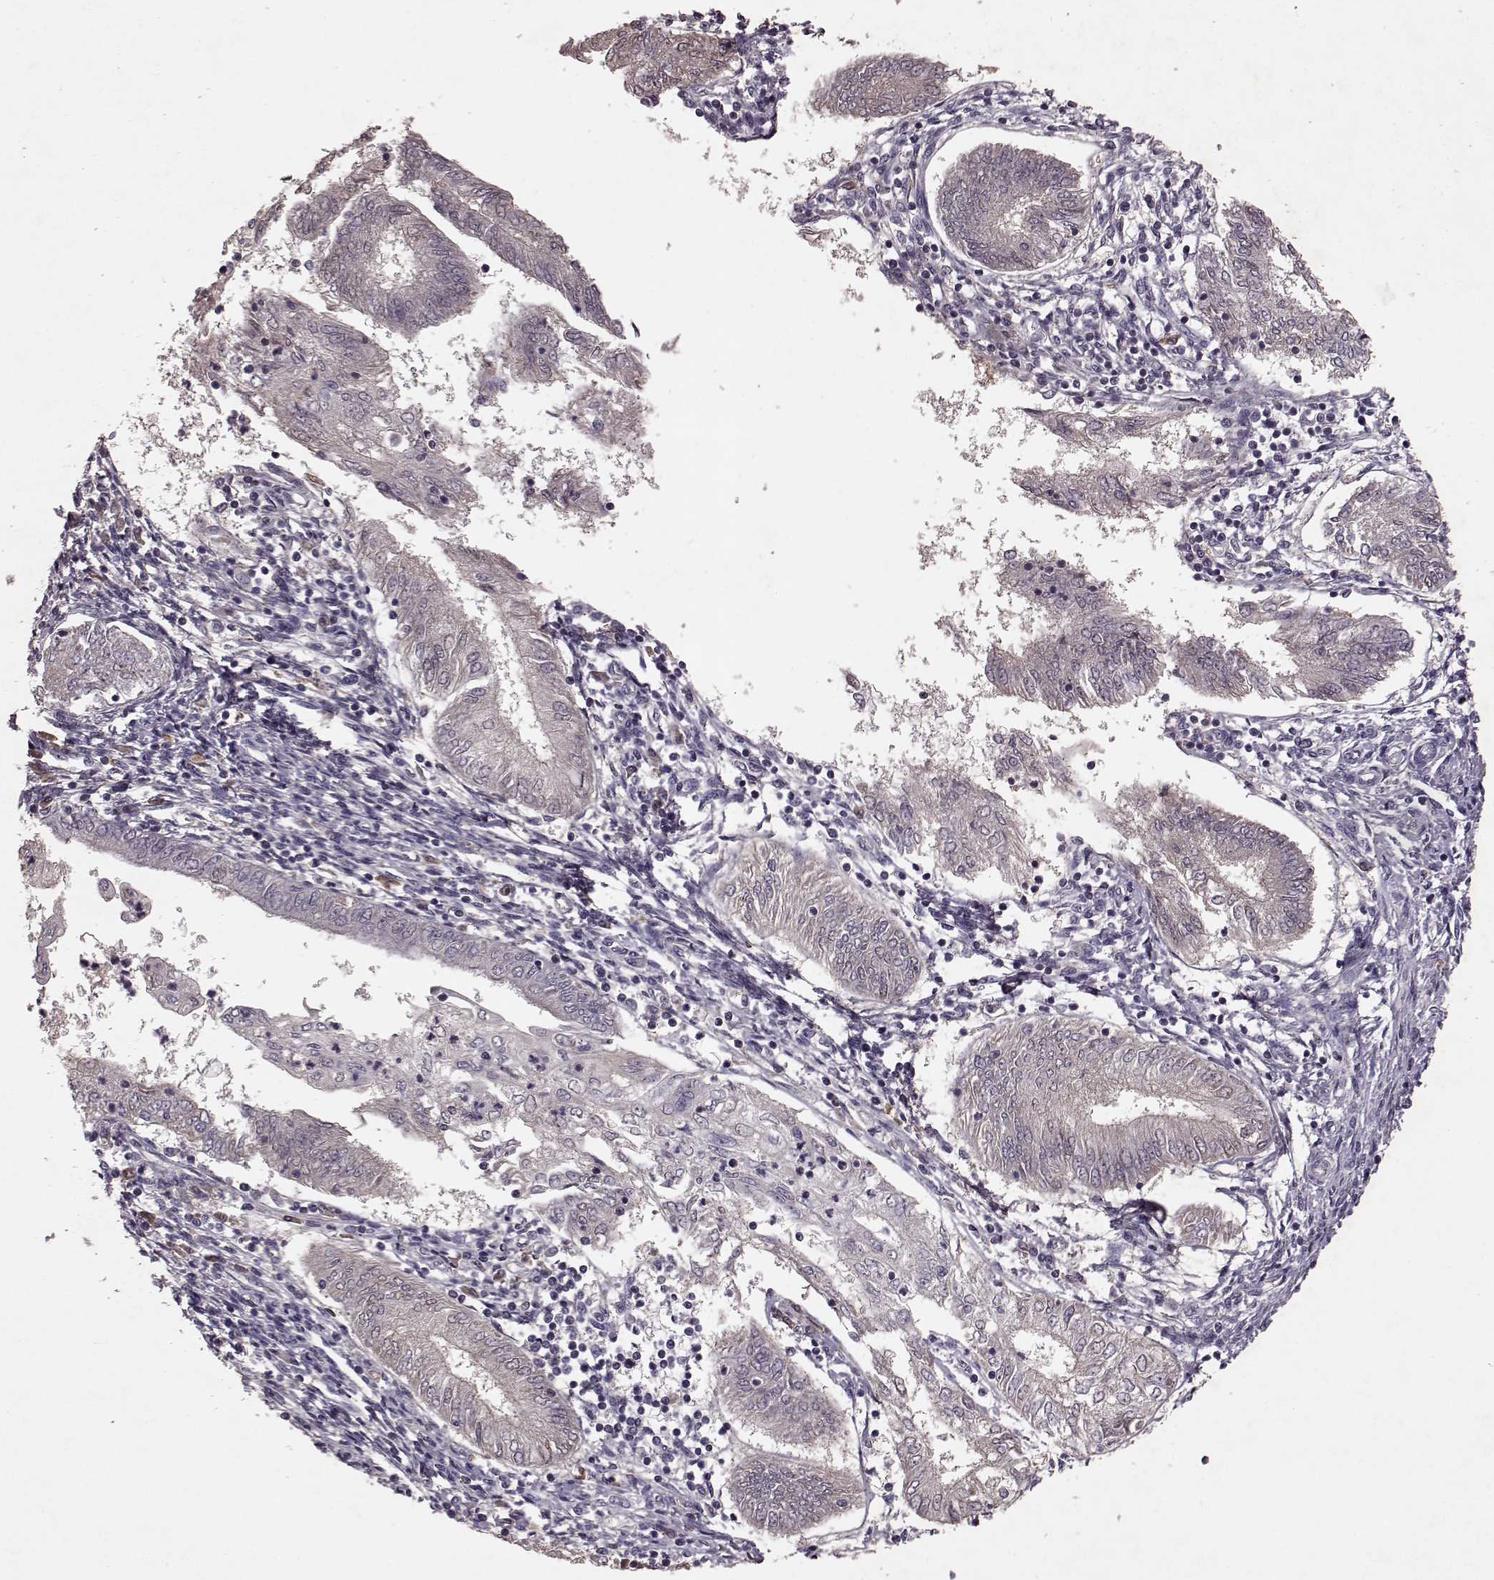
{"staining": {"intensity": "weak", "quantity": "<25%", "location": "cytoplasmic/membranous"}, "tissue": "endometrial cancer", "cell_type": "Tumor cells", "image_type": "cancer", "snomed": [{"axis": "morphology", "description": "Adenocarcinoma, NOS"}, {"axis": "topography", "description": "Endometrium"}], "caption": "A high-resolution micrograph shows immunohistochemistry staining of adenocarcinoma (endometrial), which demonstrates no significant staining in tumor cells.", "gene": "FRRS1L", "patient": {"sex": "female", "age": 68}}